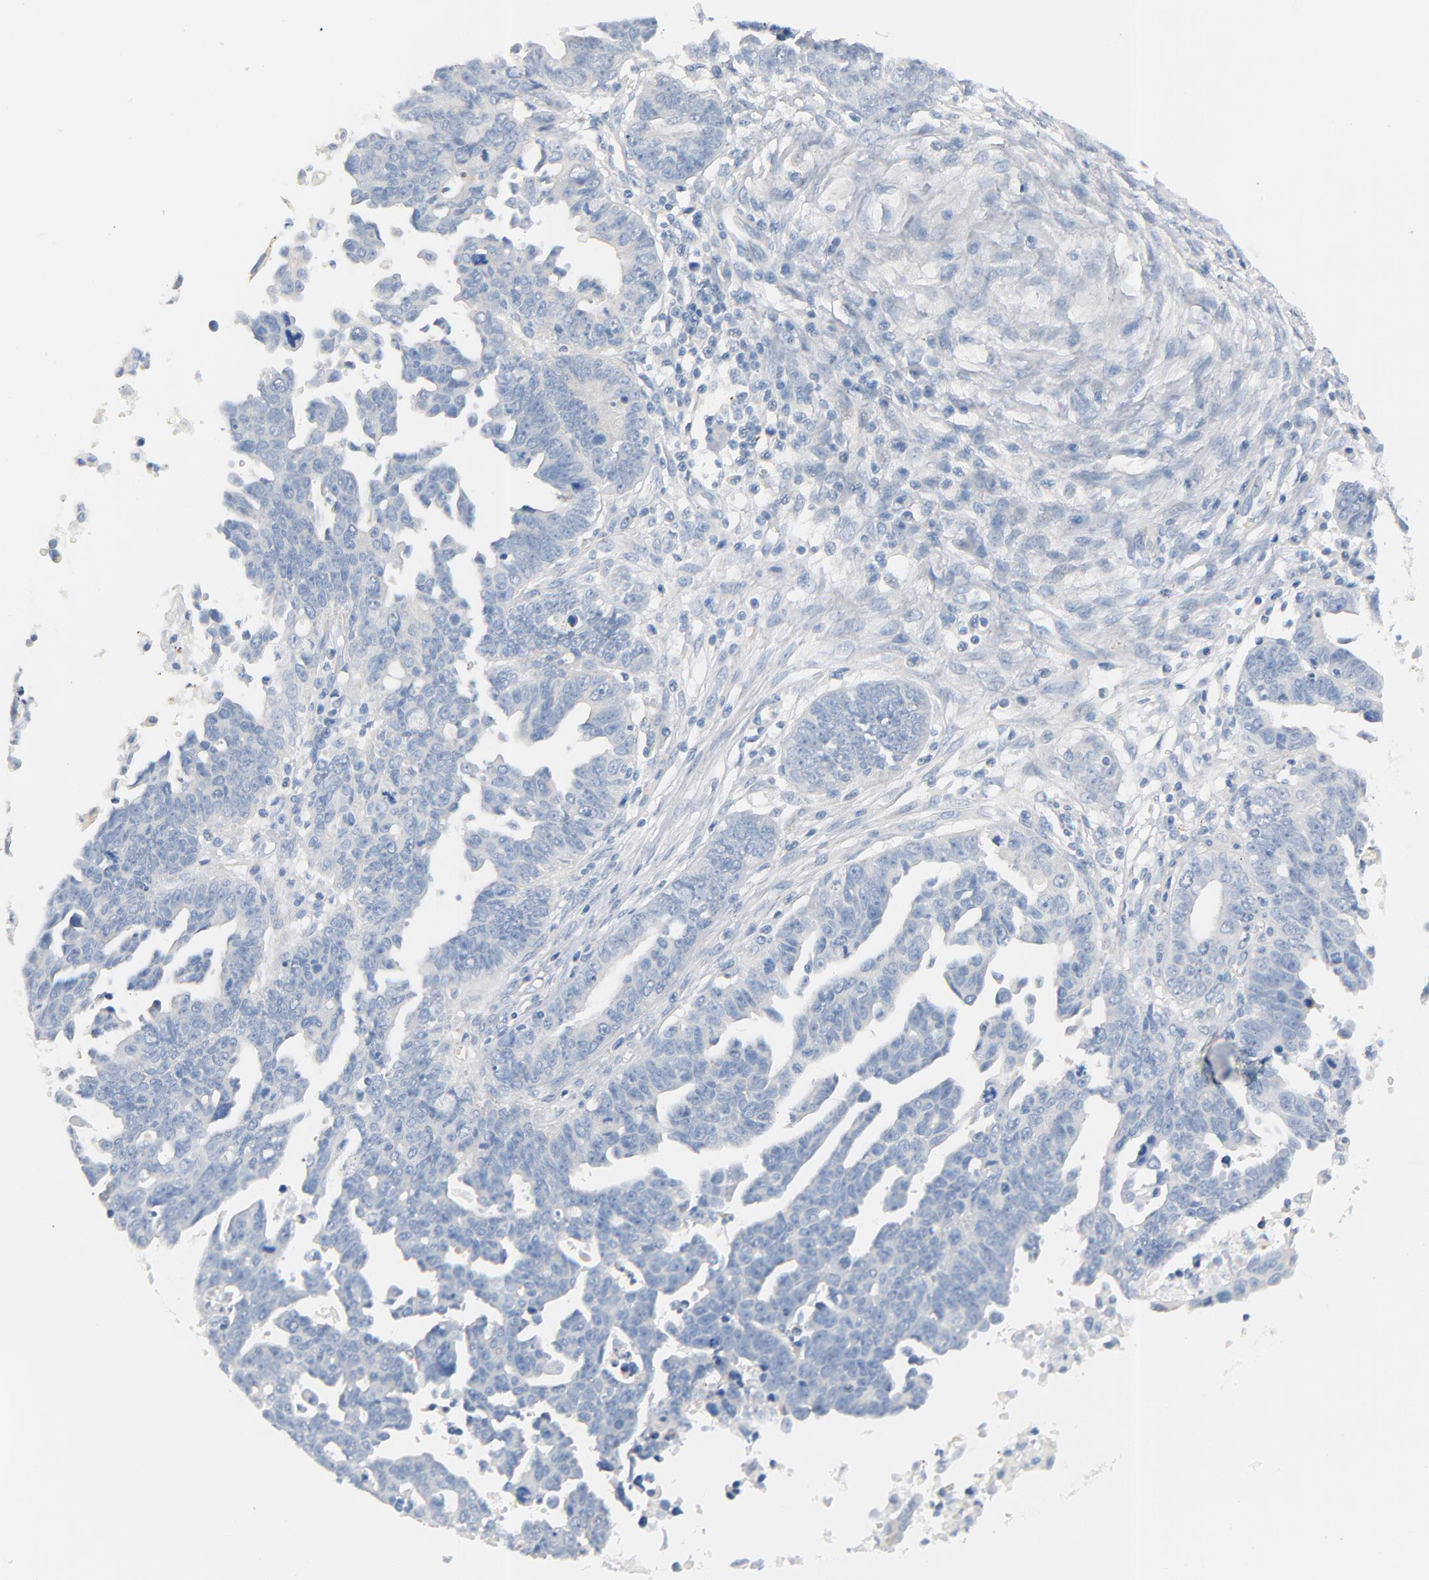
{"staining": {"intensity": "negative", "quantity": "none", "location": "none"}, "tissue": "ovarian cancer", "cell_type": "Tumor cells", "image_type": "cancer", "snomed": [{"axis": "morphology", "description": "Carcinoma, endometroid"}, {"axis": "morphology", "description": "Cystadenocarcinoma, serous, NOS"}, {"axis": "topography", "description": "Ovary"}], "caption": "This is an immunohistochemistry histopathology image of ovarian serous cystadenocarcinoma. There is no expression in tumor cells.", "gene": "IFT43", "patient": {"sex": "female", "age": 45}}